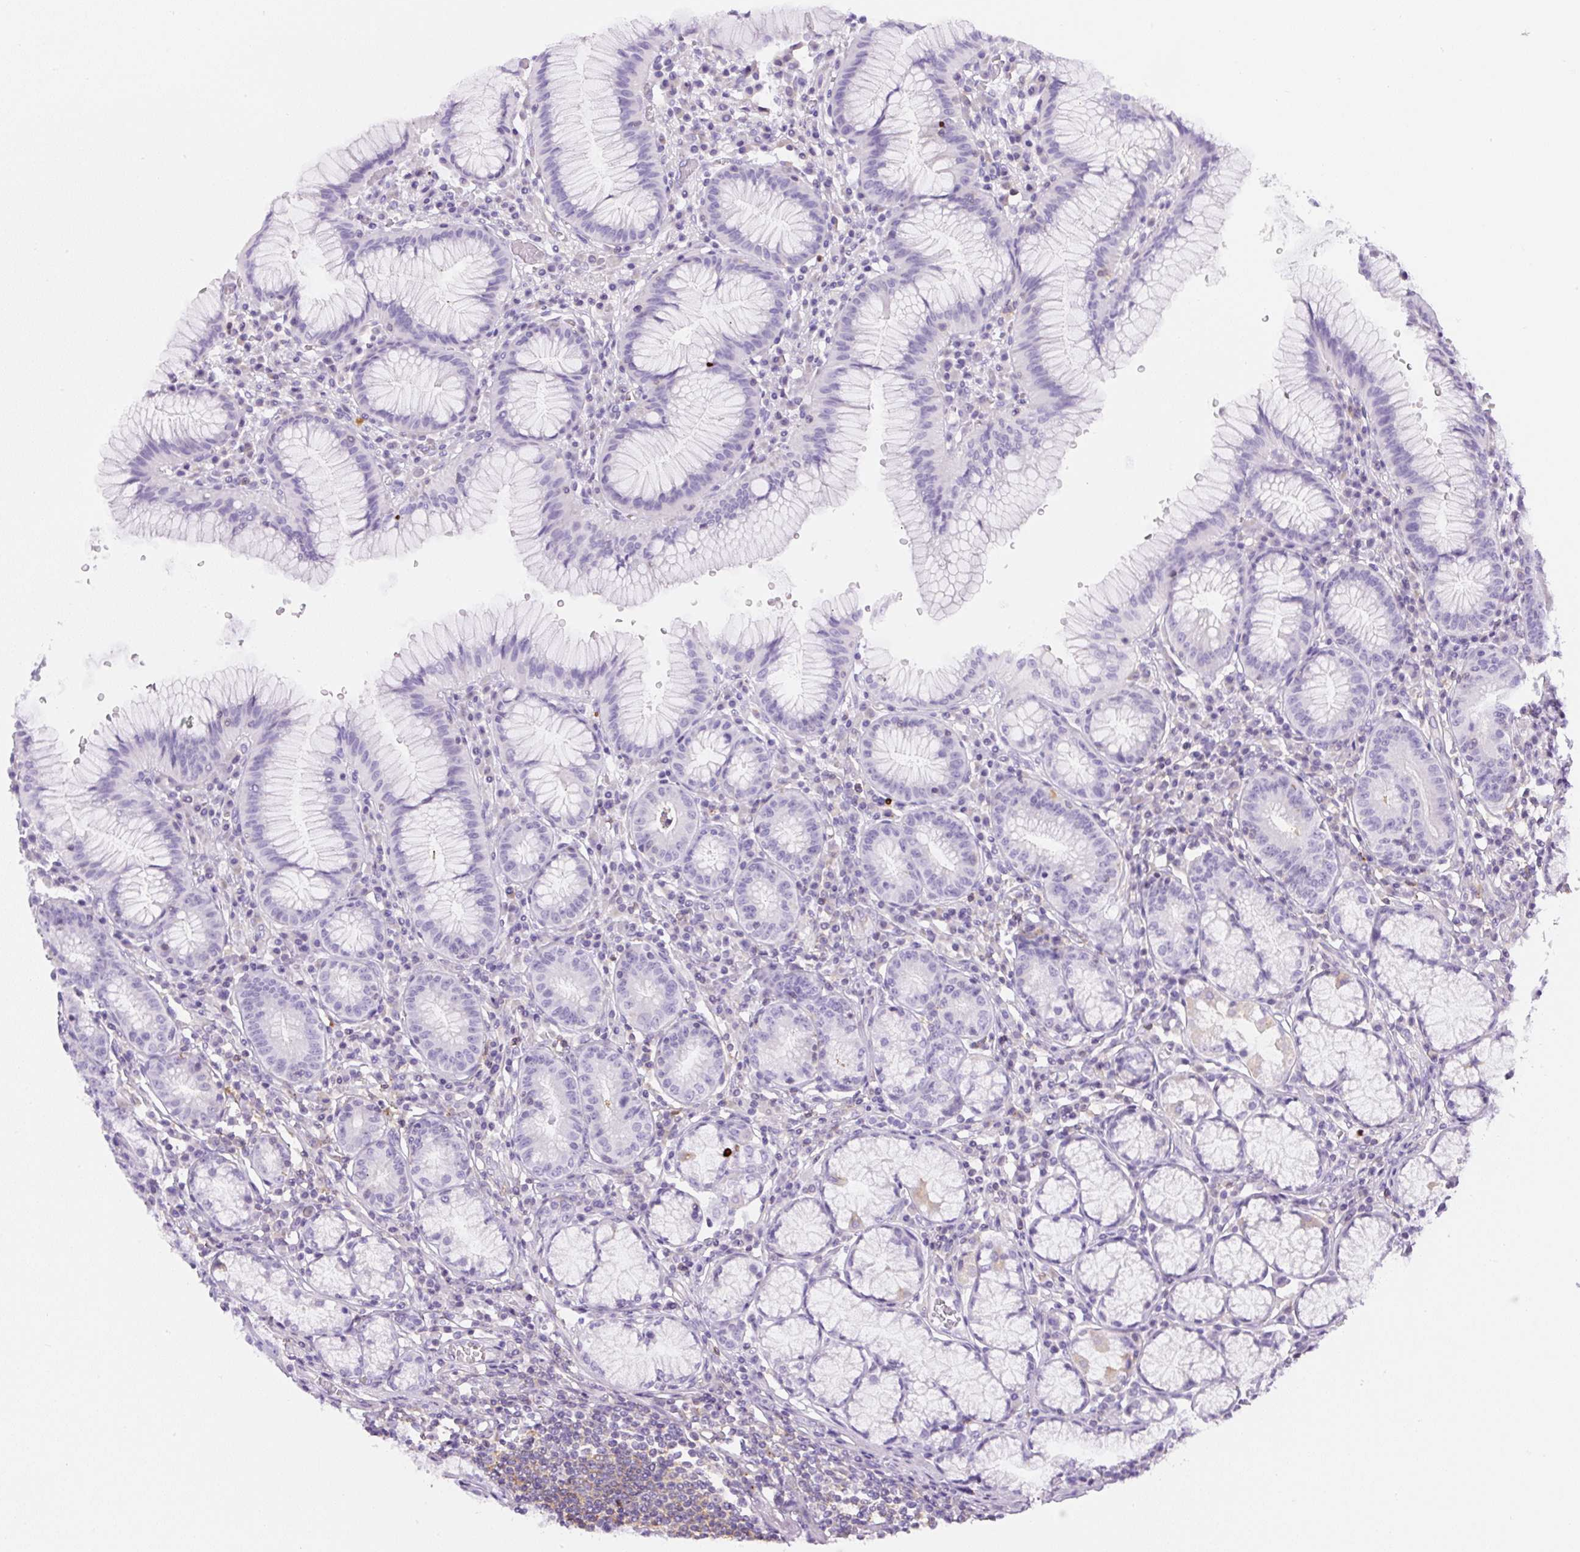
{"staining": {"intensity": "moderate", "quantity": "<25%", "location": "cytoplasmic/membranous"}, "tissue": "stomach", "cell_type": "Glandular cells", "image_type": "normal", "snomed": [{"axis": "morphology", "description": "Normal tissue, NOS"}, {"axis": "topography", "description": "Stomach"}], "caption": "DAB (3,3'-diaminobenzidine) immunohistochemical staining of benign stomach shows moderate cytoplasmic/membranous protein positivity in about <25% of glandular cells.", "gene": "PIP5KL1", "patient": {"sex": "male", "age": 55}}